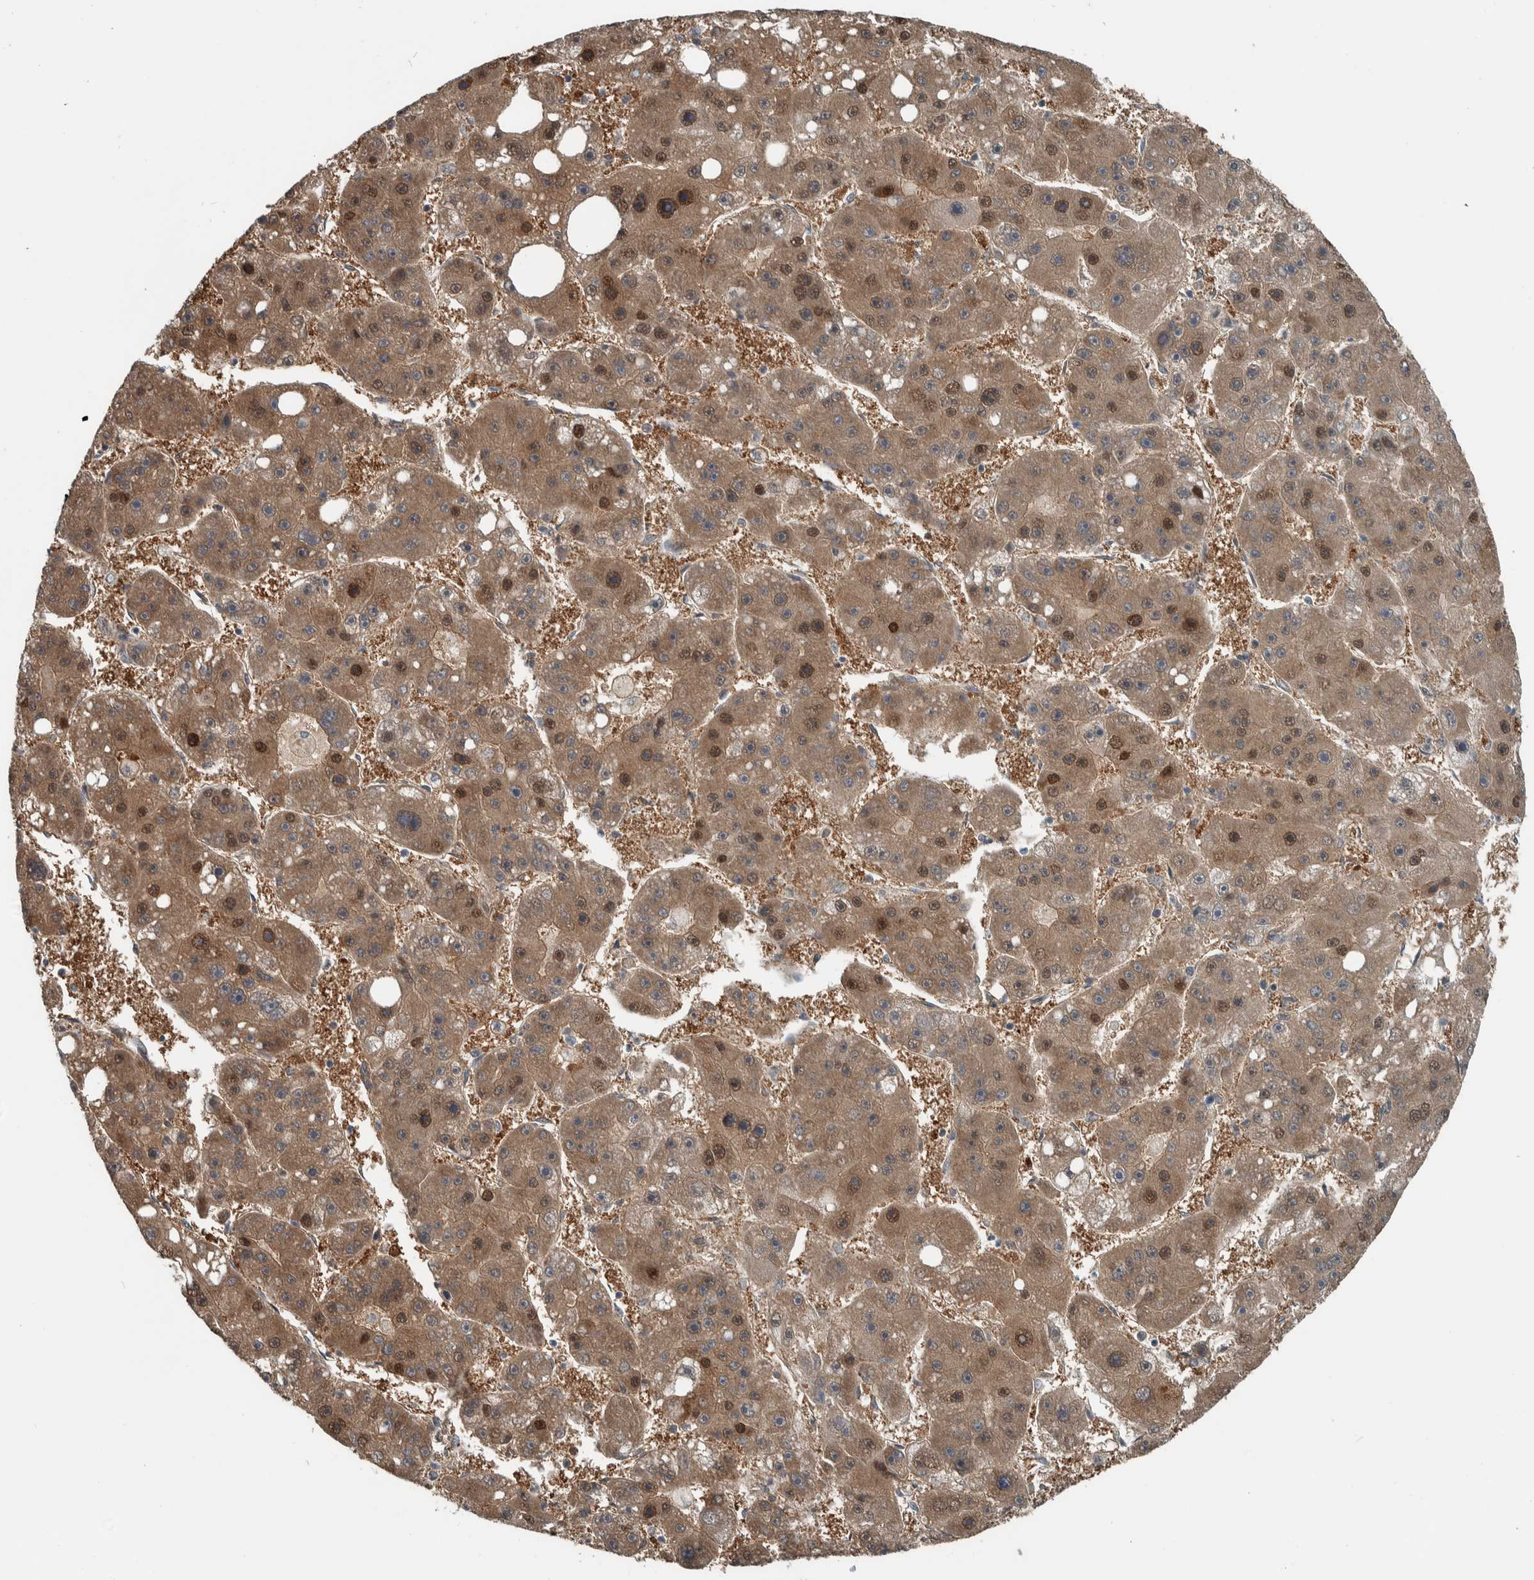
{"staining": {"intensity": "moderate", "quantity": ">75%", "location": "cytoplasmic/membranous,nuclear"}, "tissue": "liver cancer", "cell_type": "Tumor cells", "image_type": "cancer", "snomed": [{"axis": "morphology", "description": "Carcinoma, Hepatocellular, NOS"}, {"axis": "topography", "description": "Liver"}], "caption": "Immunohistochemistry image of human liver hepatocellular carcinoma stained for a protein (brown), which exhibits medium levels of moderate cytoplasmic/membranous and nuclear positivity in about >75% of tumor cells.", "gene": "ALAD", "patient": {"sex": "female", "age": 61}}